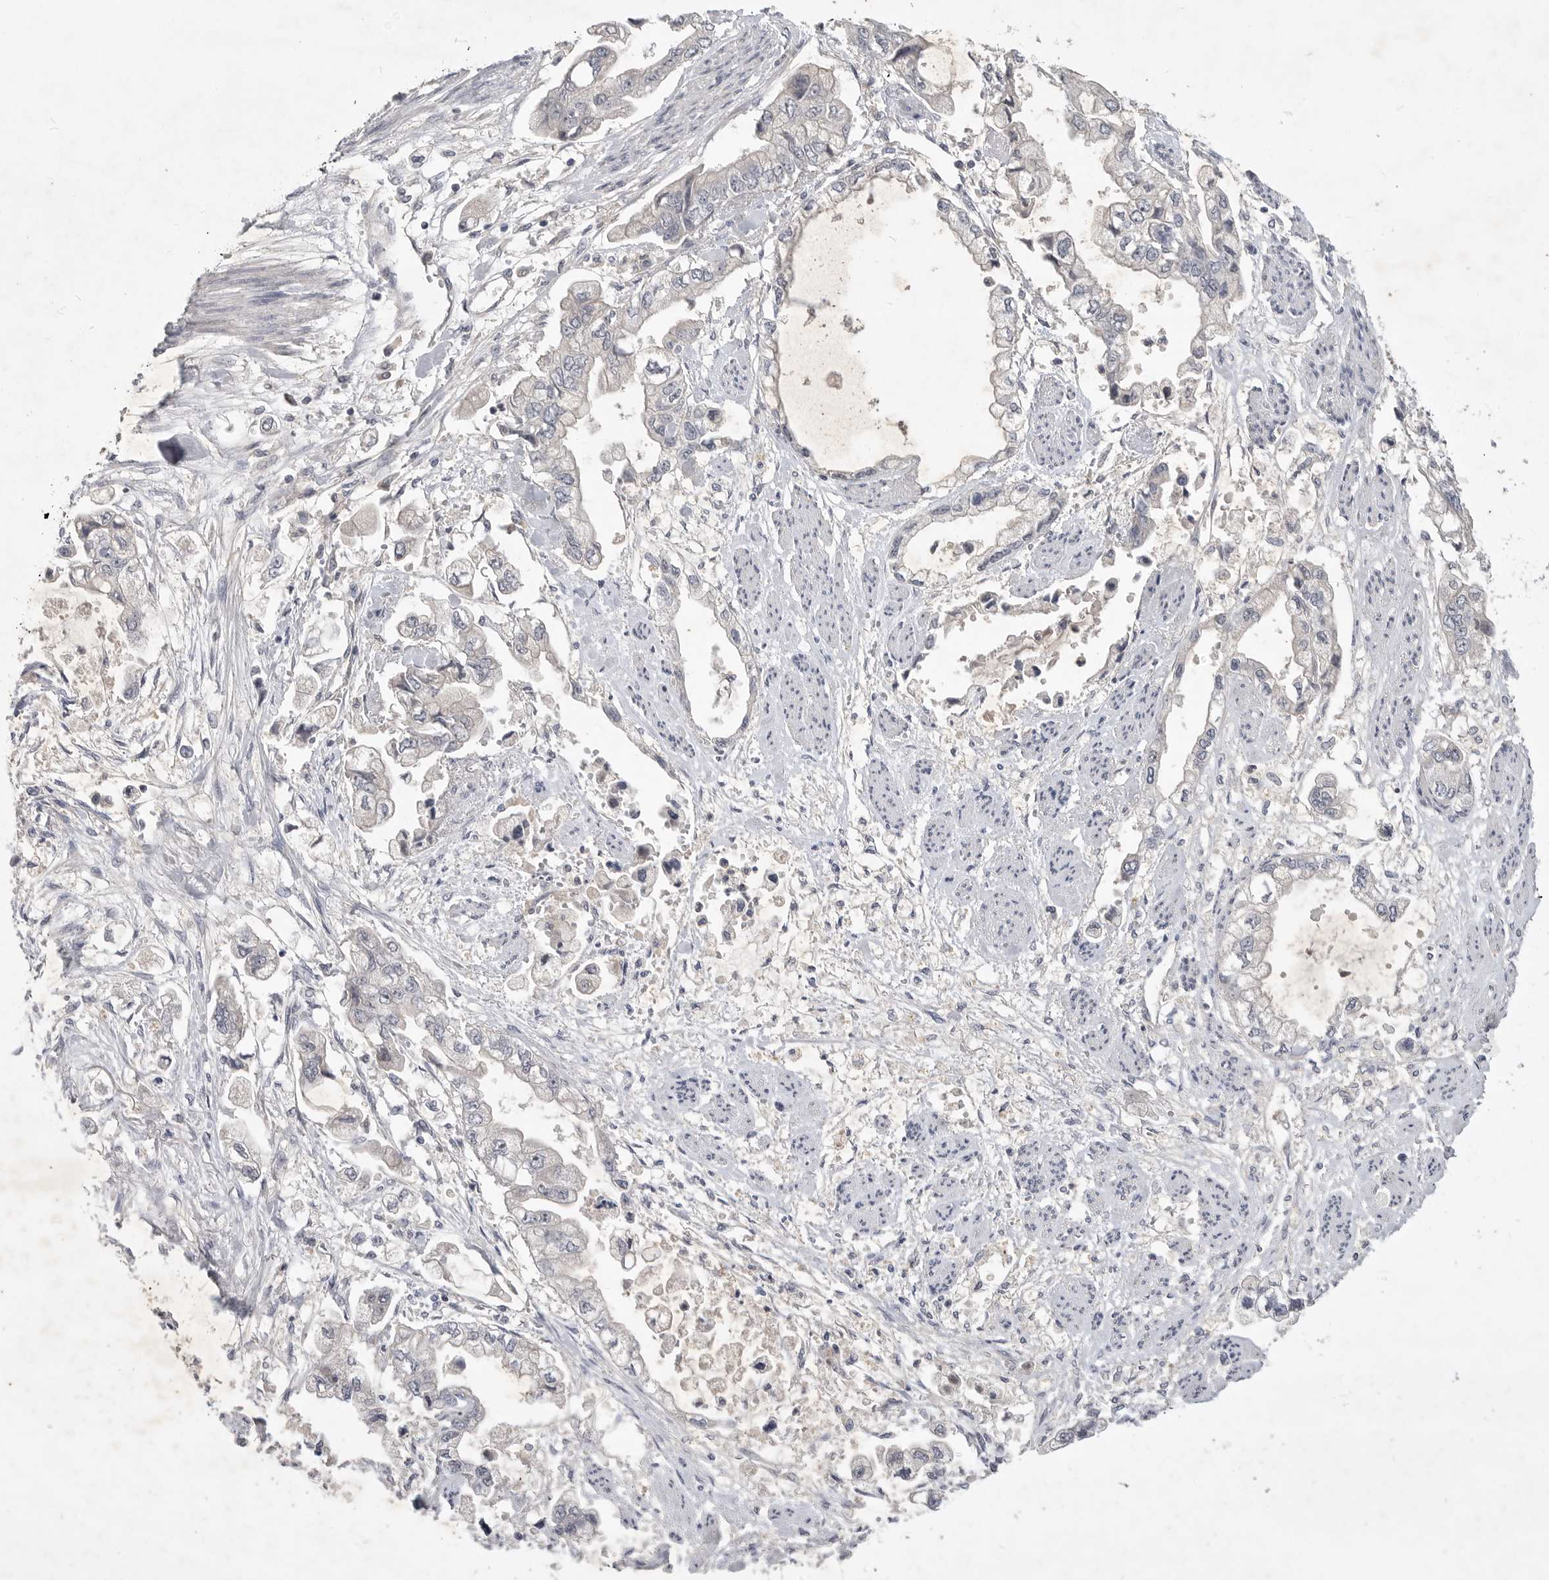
{"staining": {"intensity": "negative", "quantity": "none", "location": "none"}, "tissue": "stomach cancer", "cell_type": "Tumor cells", "image_type": "cancer", "snomed": [{"axis": "morphology", "description": "Adenocarcinoma, NOS"}, {"axis": "topography", "description": "Stomach"}], "caption": "Immunohistochemistry of stomach adenocarcinoma reveals no expression in tumor cells.", "gene": "ITGAD", "patient": {"sex": "male", "age": 62}}